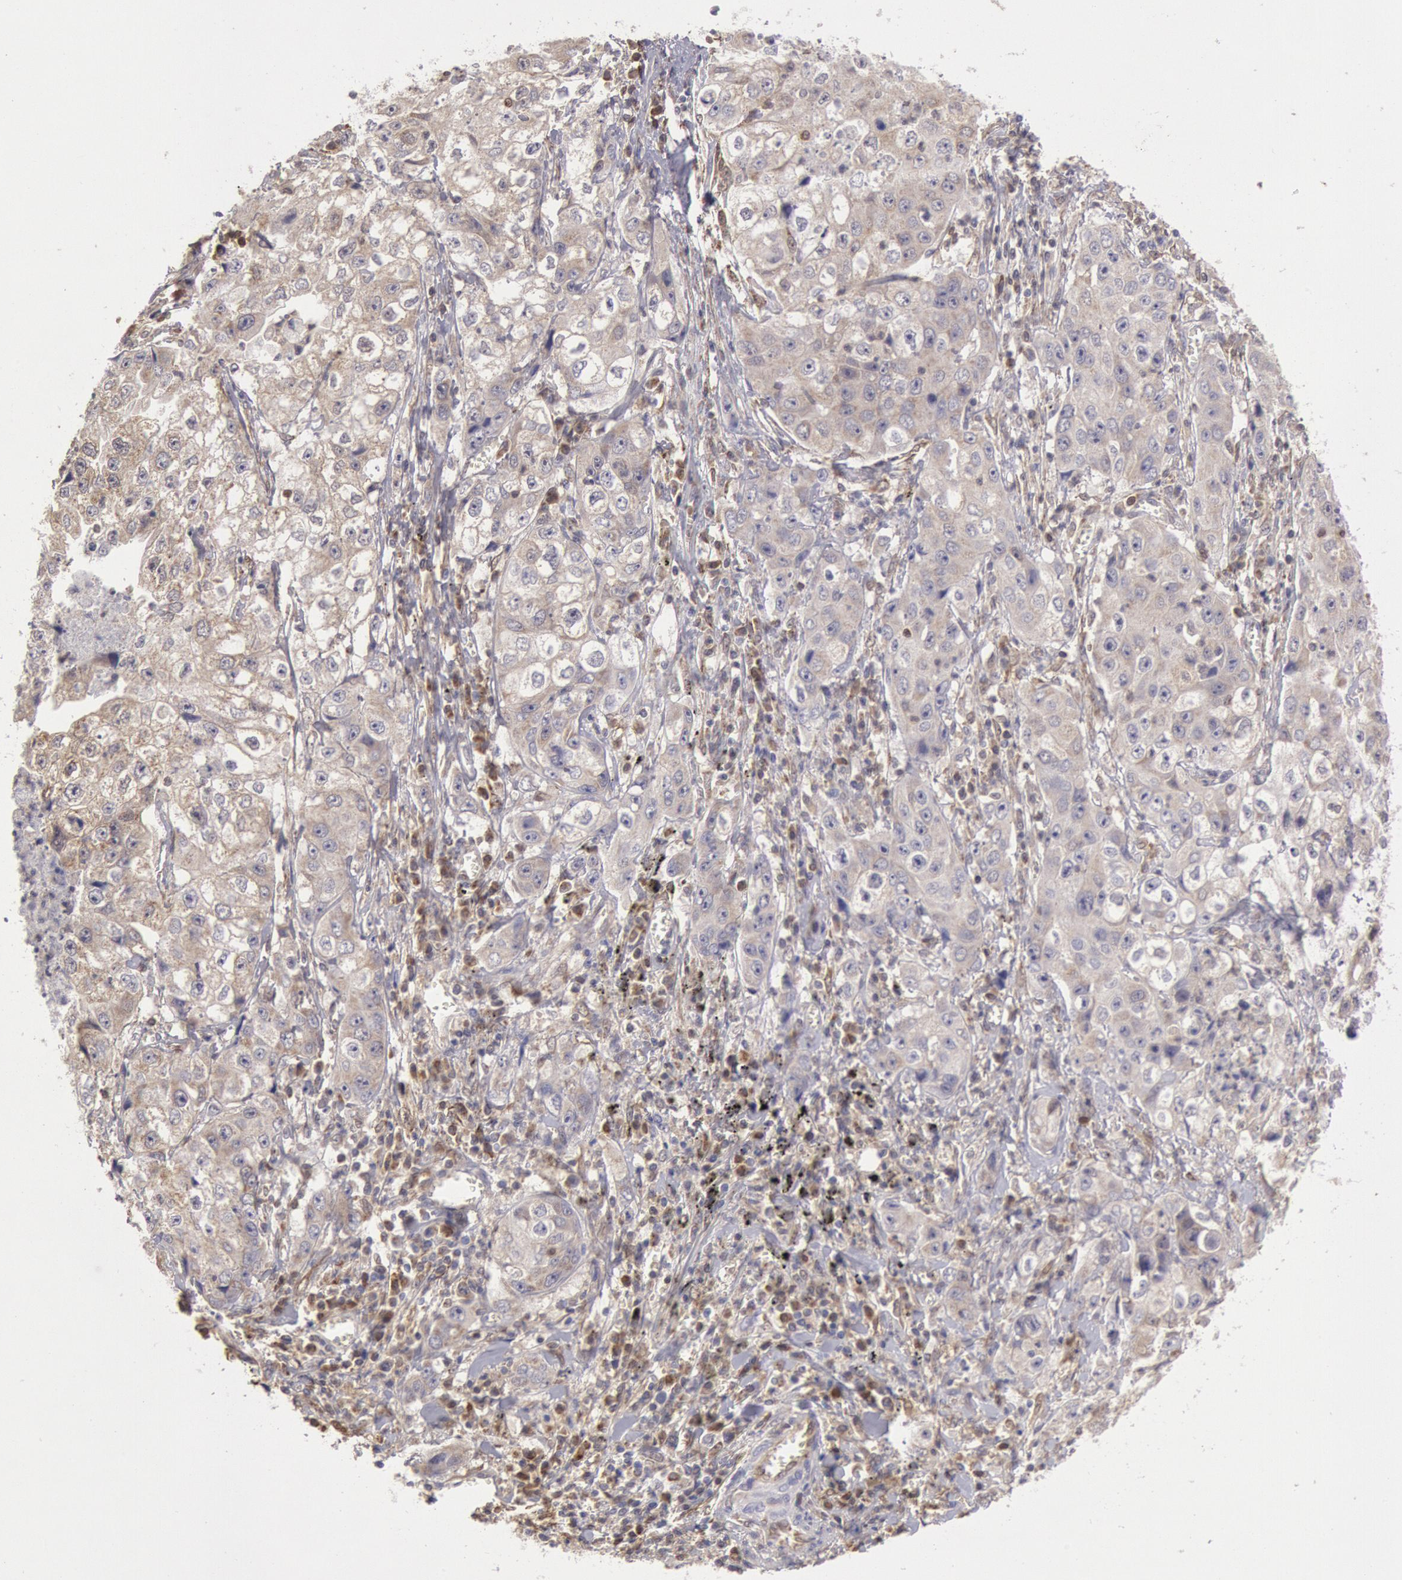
{"staining": {"intensity": "weak", "quantity": ">75%", "location": "cytoplasmic/membranous"}, "tissue": "lung cancer", "cell_type": "Tumor cells", "image_type": "cancer", "snomed": [{"axis": "morphology", "description": "Squamous cell carcinoma, NOS"}, {"axis": "topography", "description": "Lung"}], "caption": "A photomicrograph of squamous cell carcinoma (lung) stained for a protein displays weak cytoplasmic/membranous brown staining in tumor cells.", "gene": "MPST", "patient": {"sex": "male", "age": 64}}